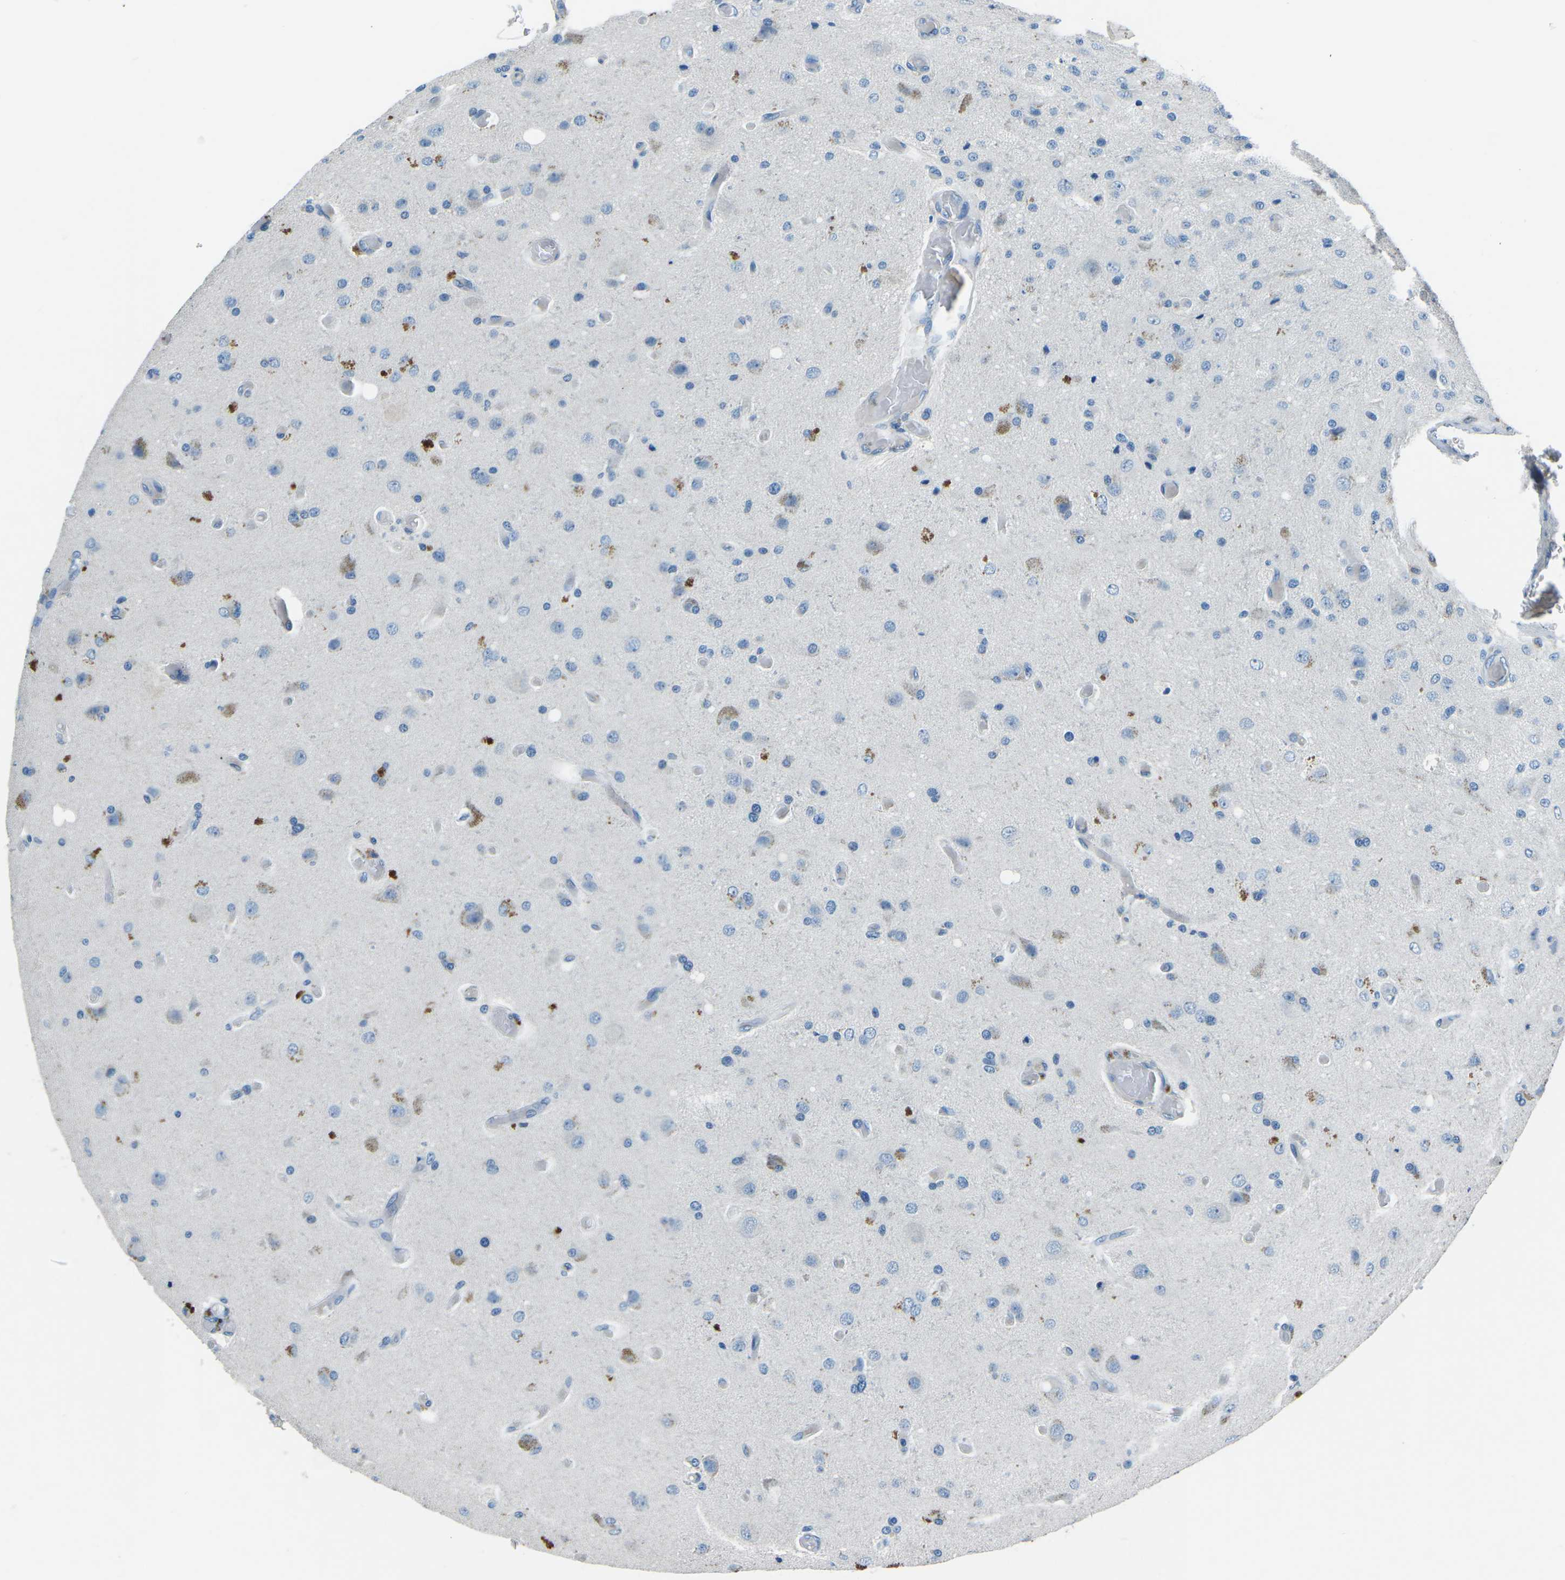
{"staining": {"intensity": "negative", "quantity": "none", "location": "none"}, "tissue": "glioma", "cell_type": "Tumor cells", "image_type": "cancer", "snomed": [{"axis": "morphology", "description": "Normal tissue, NOS"}, {"axis": "morphology", "description": "Glioma, malignant, High grade"}, {"axis": "topography", "description": "Cerebral cortex"}], "caption": "Immunohistochemistry (IHC) of human malignant glioma (high-grade) displays no expression in tumor cells.", "gene": "CD1D", "patient": {"sex": "male", "age": 77}}